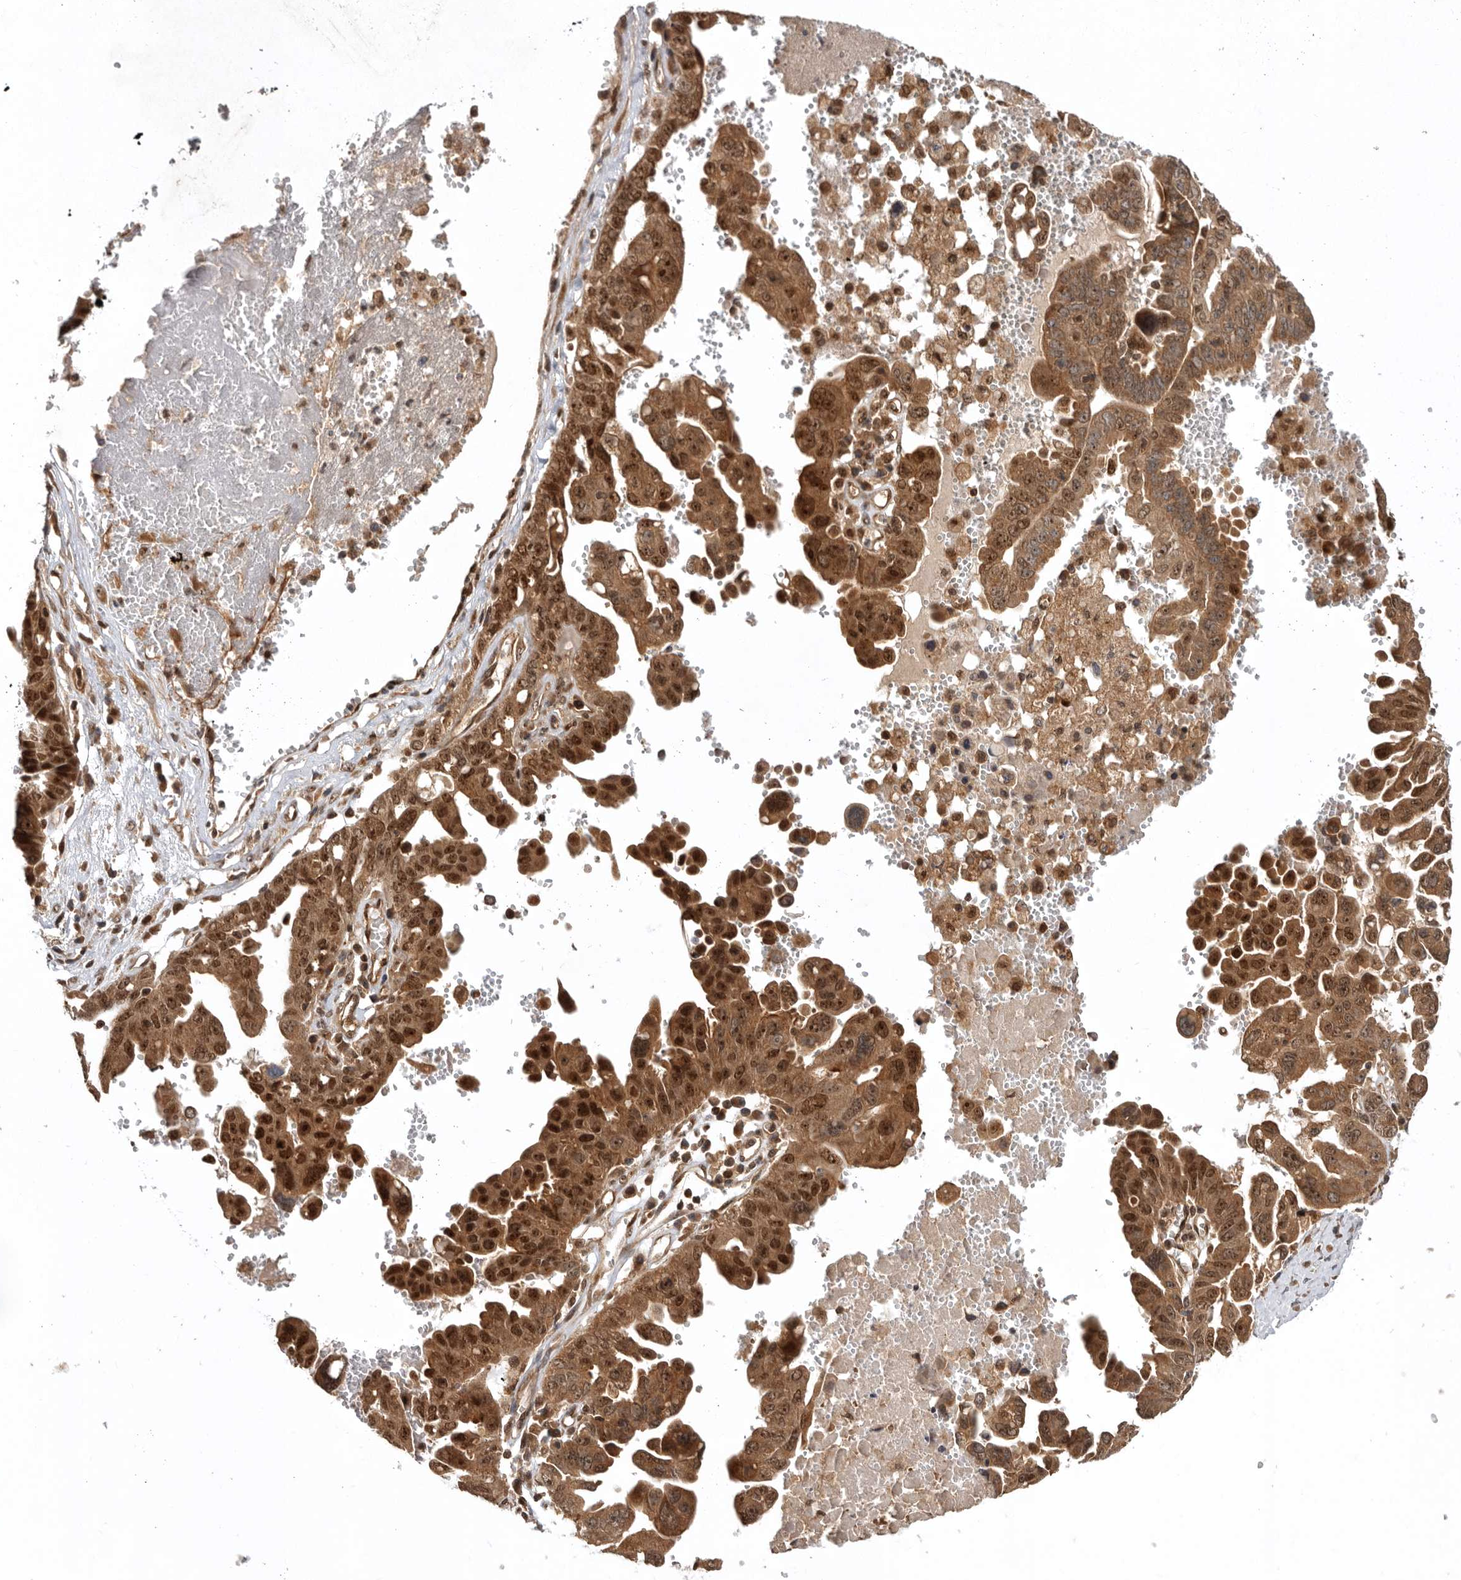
{"staining": {"intensity": "strong", "quantity": ">75%", "location": "cytoplasmic/membranous,nuclear"}, "tissue": "ovarian cancer", "cell_type": "Tumor cells", "image_type": "cancer", "snomed": [{"axis": "morphology", "description": "Carcinoma, endometroid"}, {"axis": "topography", "description": "Ovary"}], "caption": "This histopathology image reveals ovarian cancer (endometroid carcinoma) stained with IHC to label a protein in brown. The cytoplasmic/membranous and nuclear of tumor cells show strong positivity for the protein. Nuclei are counter-stained blue.", "gene": "DHDDS", "patient": {"sex": "female", "age": 62}}